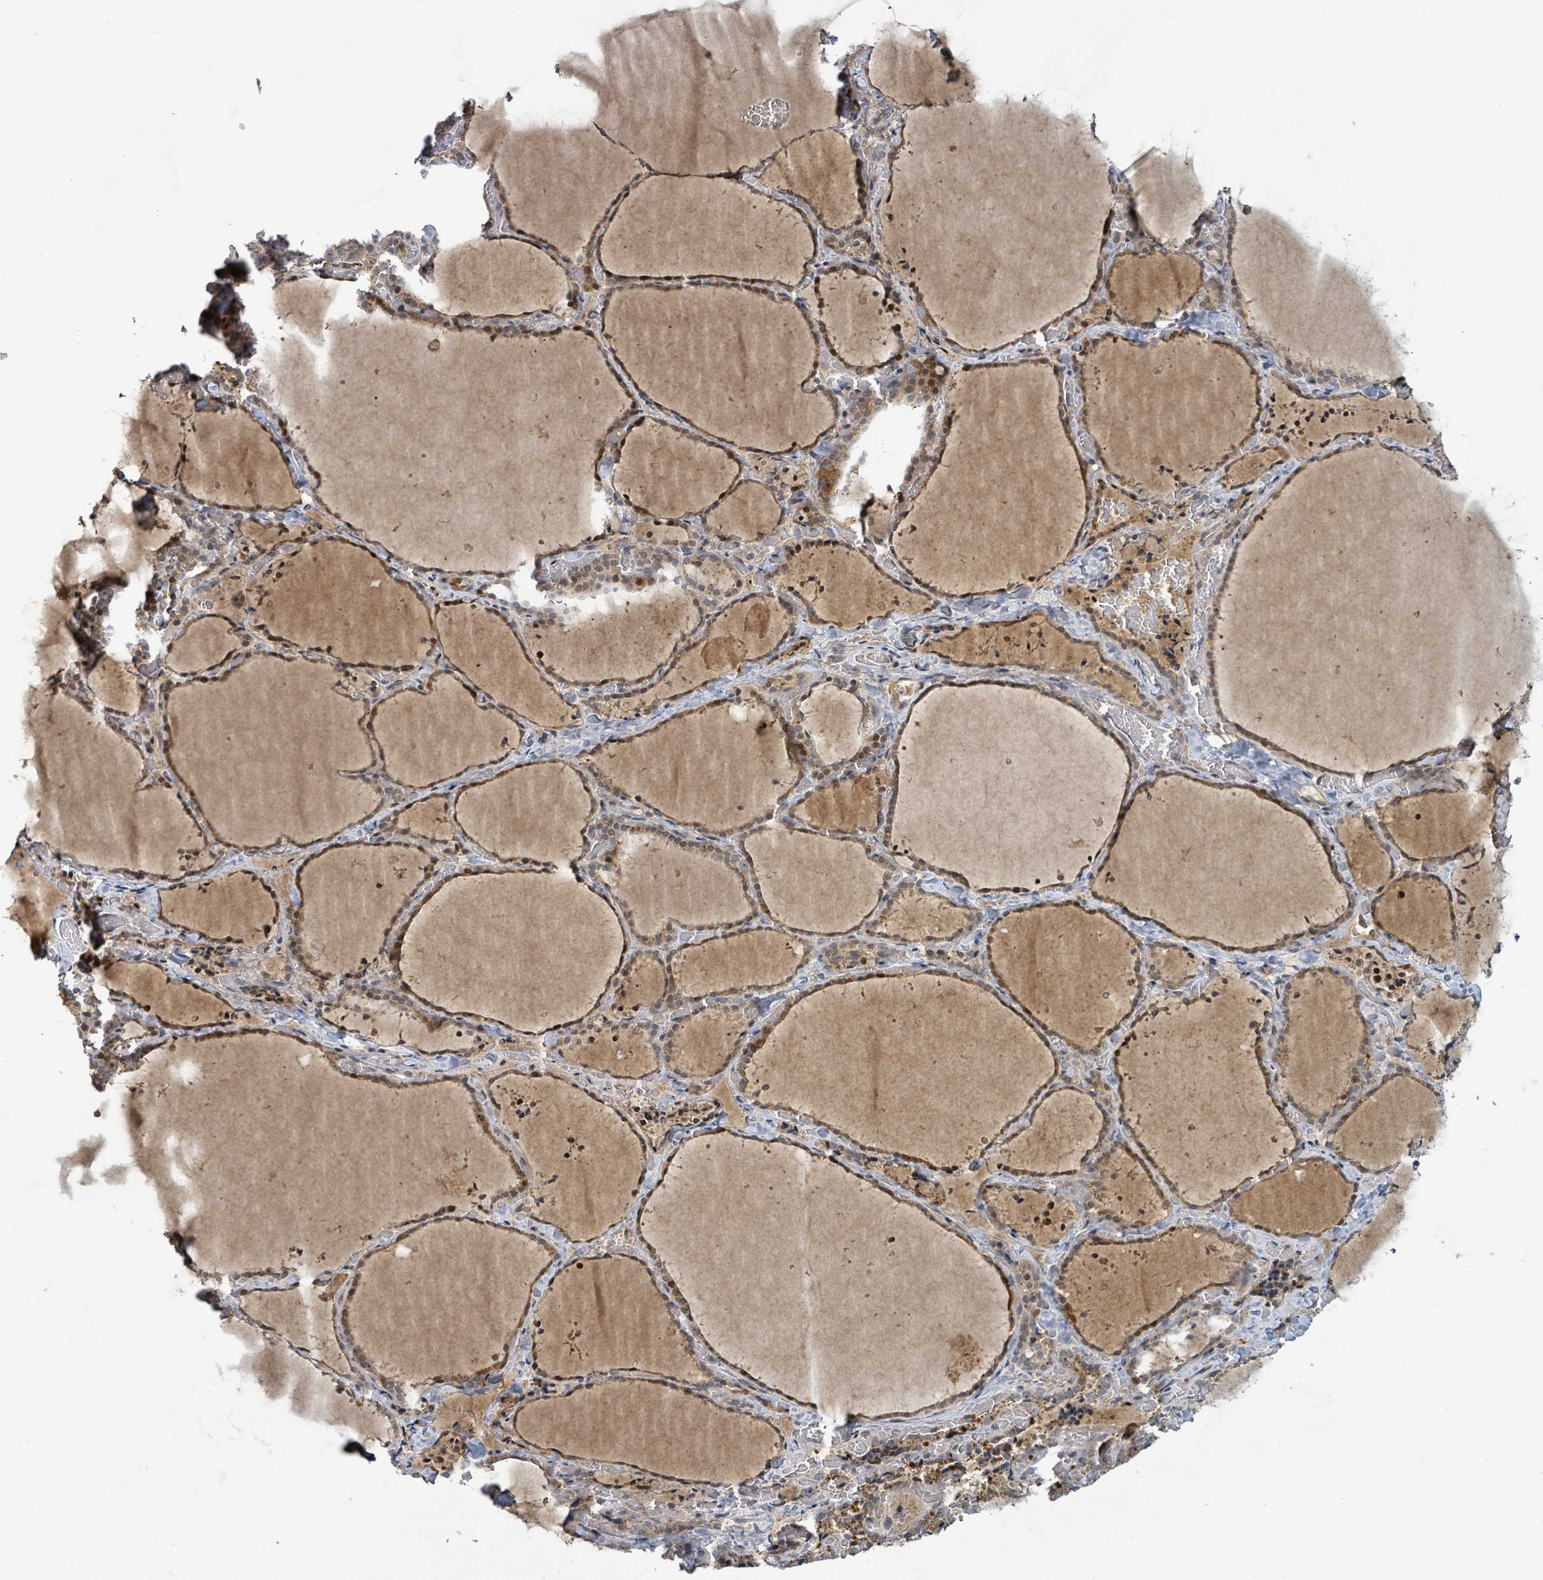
{"staining": {"intensity": "moderate", "quantity": ">75%", "location": "cytoplasmic/membranous,nuclear"}, "tissue": "thyroid gland", "cell_type": "Glandular cells", "image_type": "normal", "snomed": [{"axis": "morphology", "description": "Normal tissue, NOS"}, {"axis": "topography", "description": "Thyroid gland"}], "caption": "Thyroid gland stained for a protein demonstrates moderate cytoplasmic/membranous,nuclear positivity in glandular cells.", "gene": "ITGA11", "patient": {"sex": "female", "age": 22}}